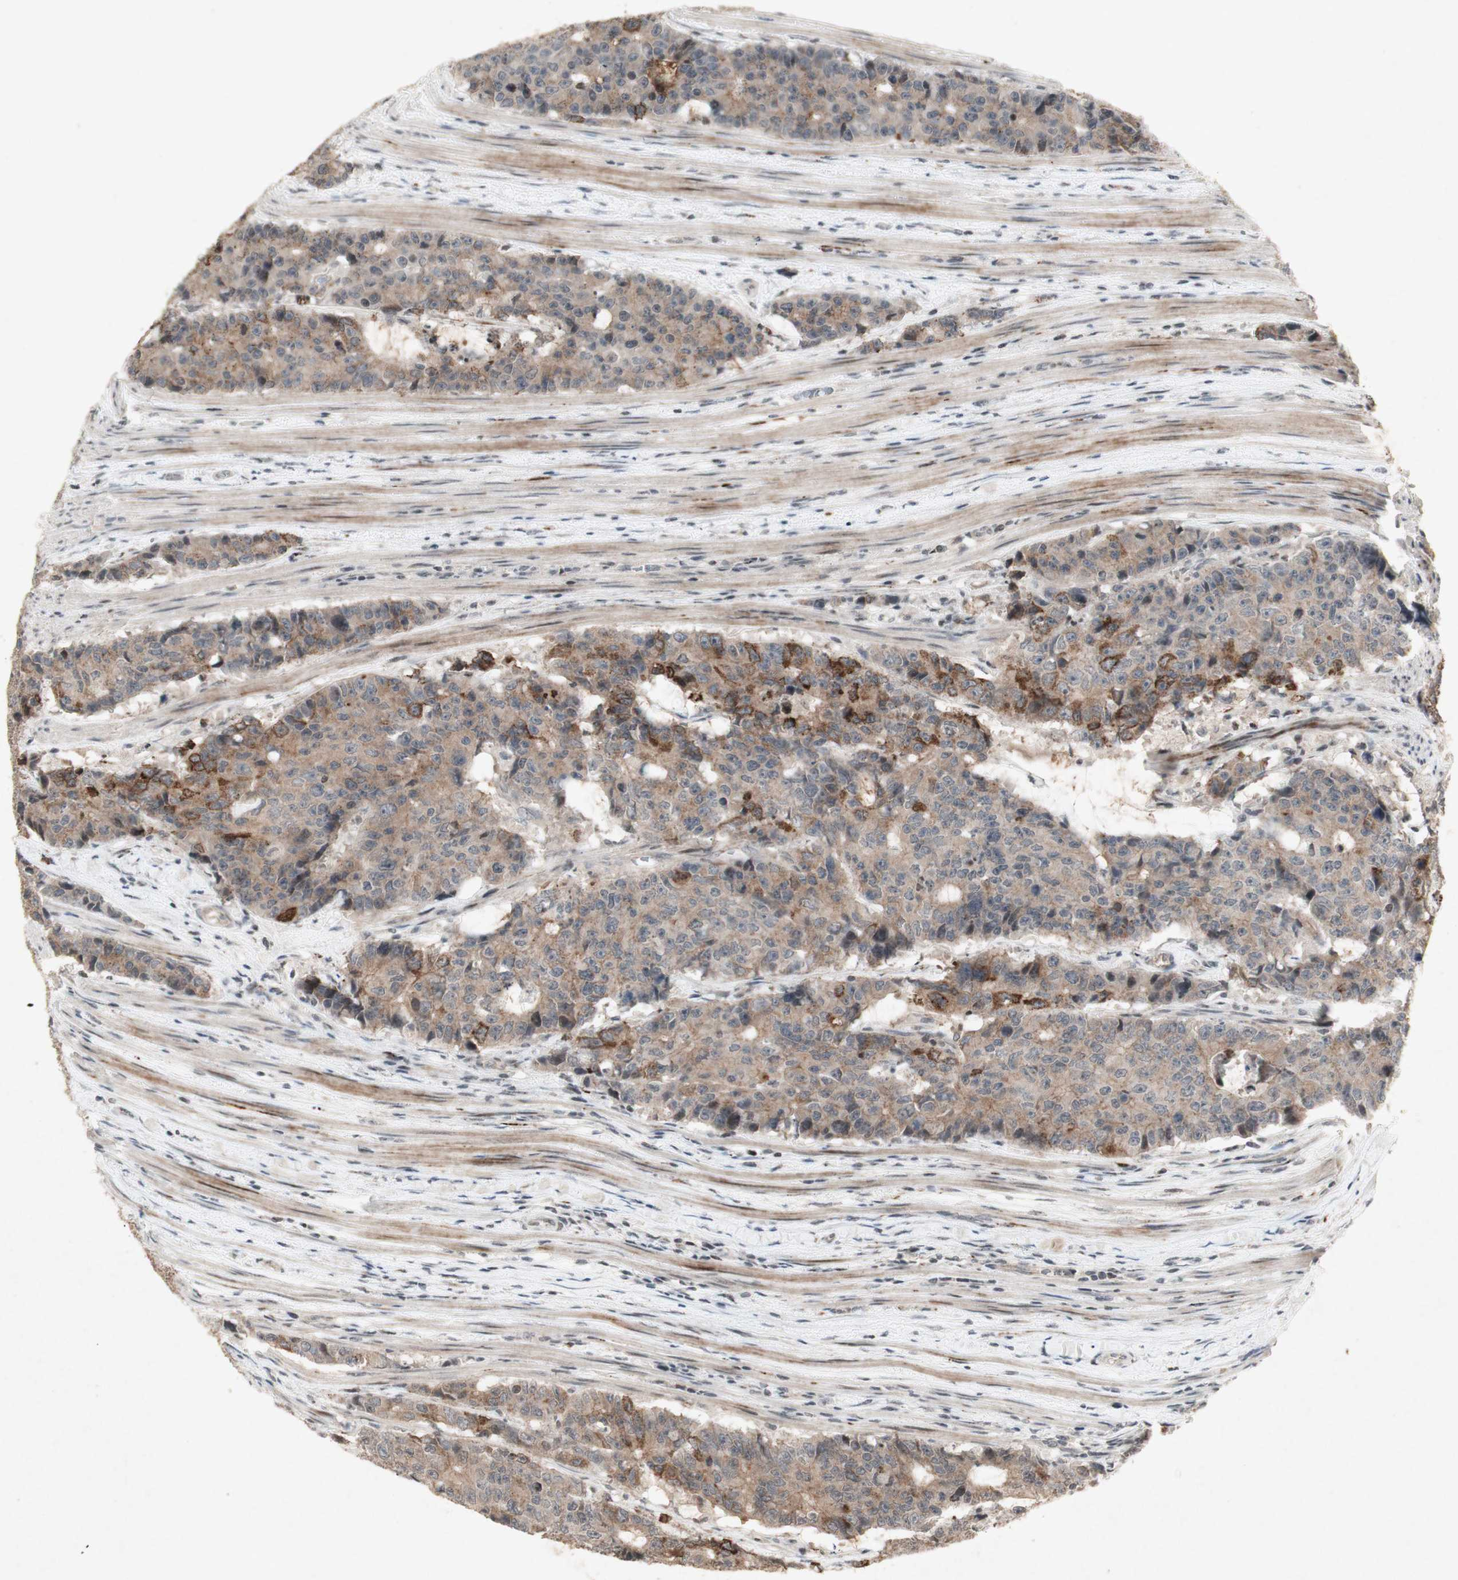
{"staining": {"intensity": "weak", "quantity": ">75%", "location": "cytoplasmic/membranous"}, "tissue": "colorectal cancer", "cell_type": "Tumor cells", "image_type": "cancer", "snomed": [{"axis": "morphology", "description": "Adenocarcinoma, NOS"}, {"axis": "topography", "description": "Colon"}], "caption": "Adenocarcinoma (colorectal) was stained to show a protein in brown. There is low levels of weak cytoplasmic/membranous positivity in about >75% of tumor cells.", "gene": "PLXNA1", "patient": {"sex": "female", "age": 86}}